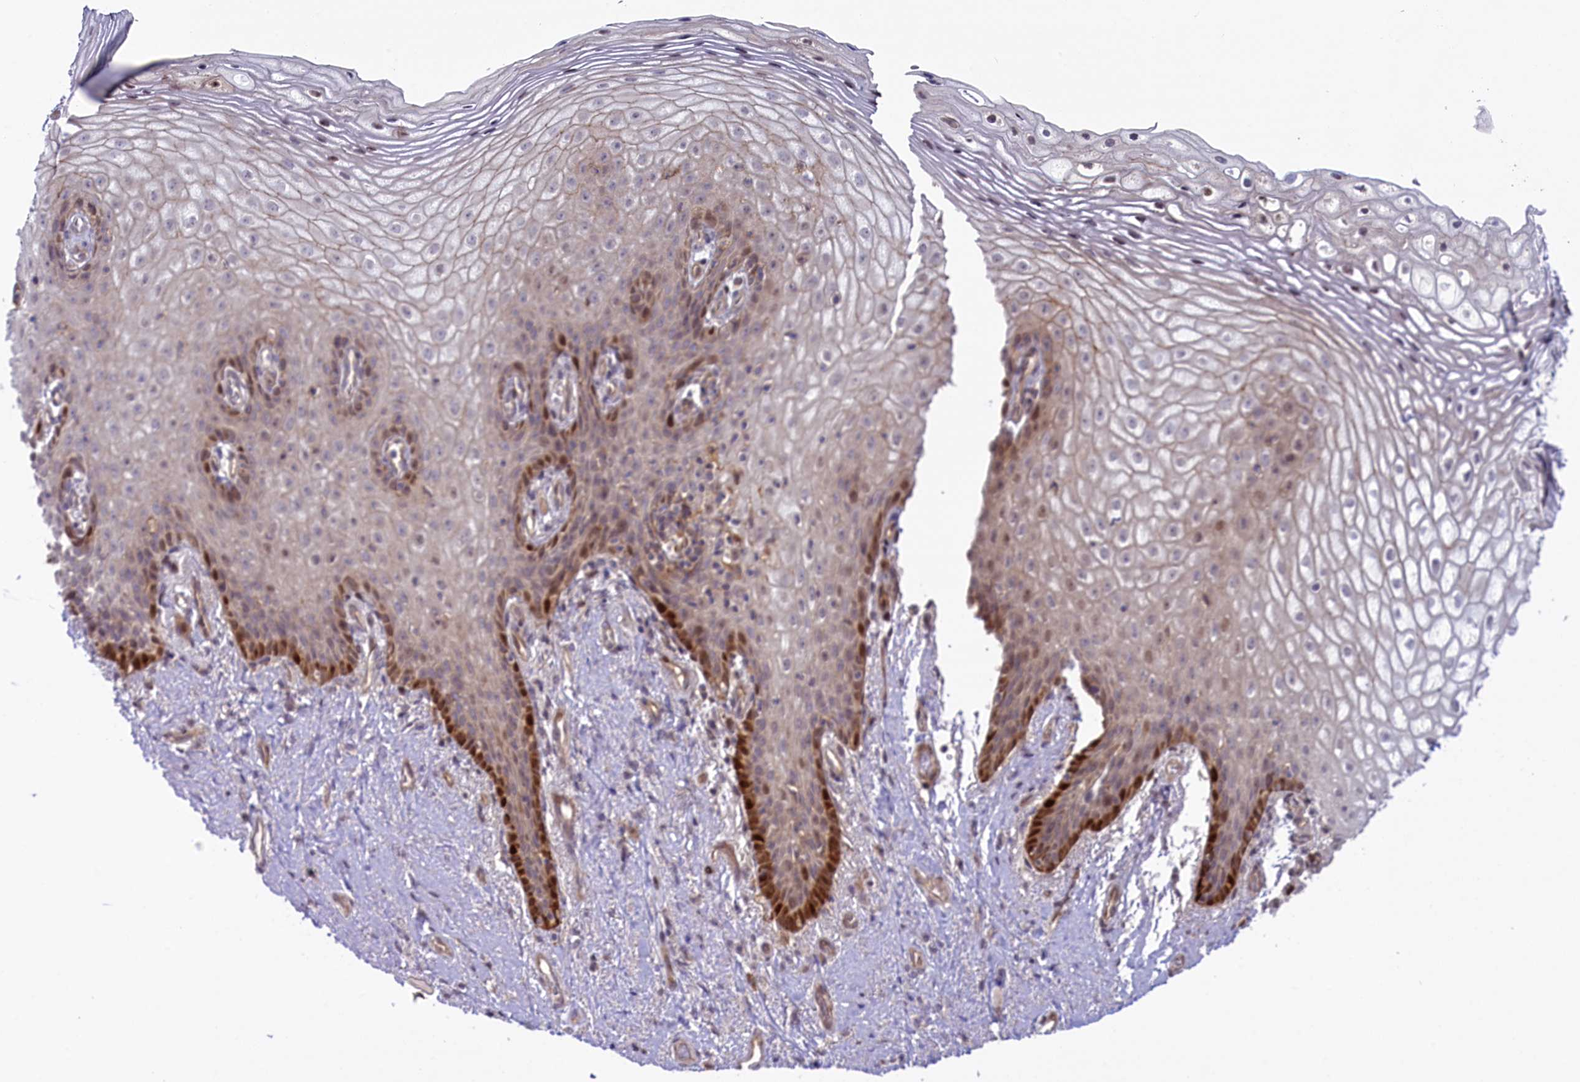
{"staining": {"intensity": "strong", "quantity": "<25%", "location": "nuclear"}, "tissue": "vagina", "cell_type": "Squamous epithelial cells", "image_type": "normal", "snomed": [{"axis": "morphology", "description": "Normal tissue, NOS"}, {"axis": "topography", "description": "Vagina"}], "caption": "Unremarkable vagina displays strong nuclear staining in about <25% of squamous epithelial cells, visualized by immunohistochemistry.", "gene": "CCL23", "patient": {"sex": "female", "age": 60}}